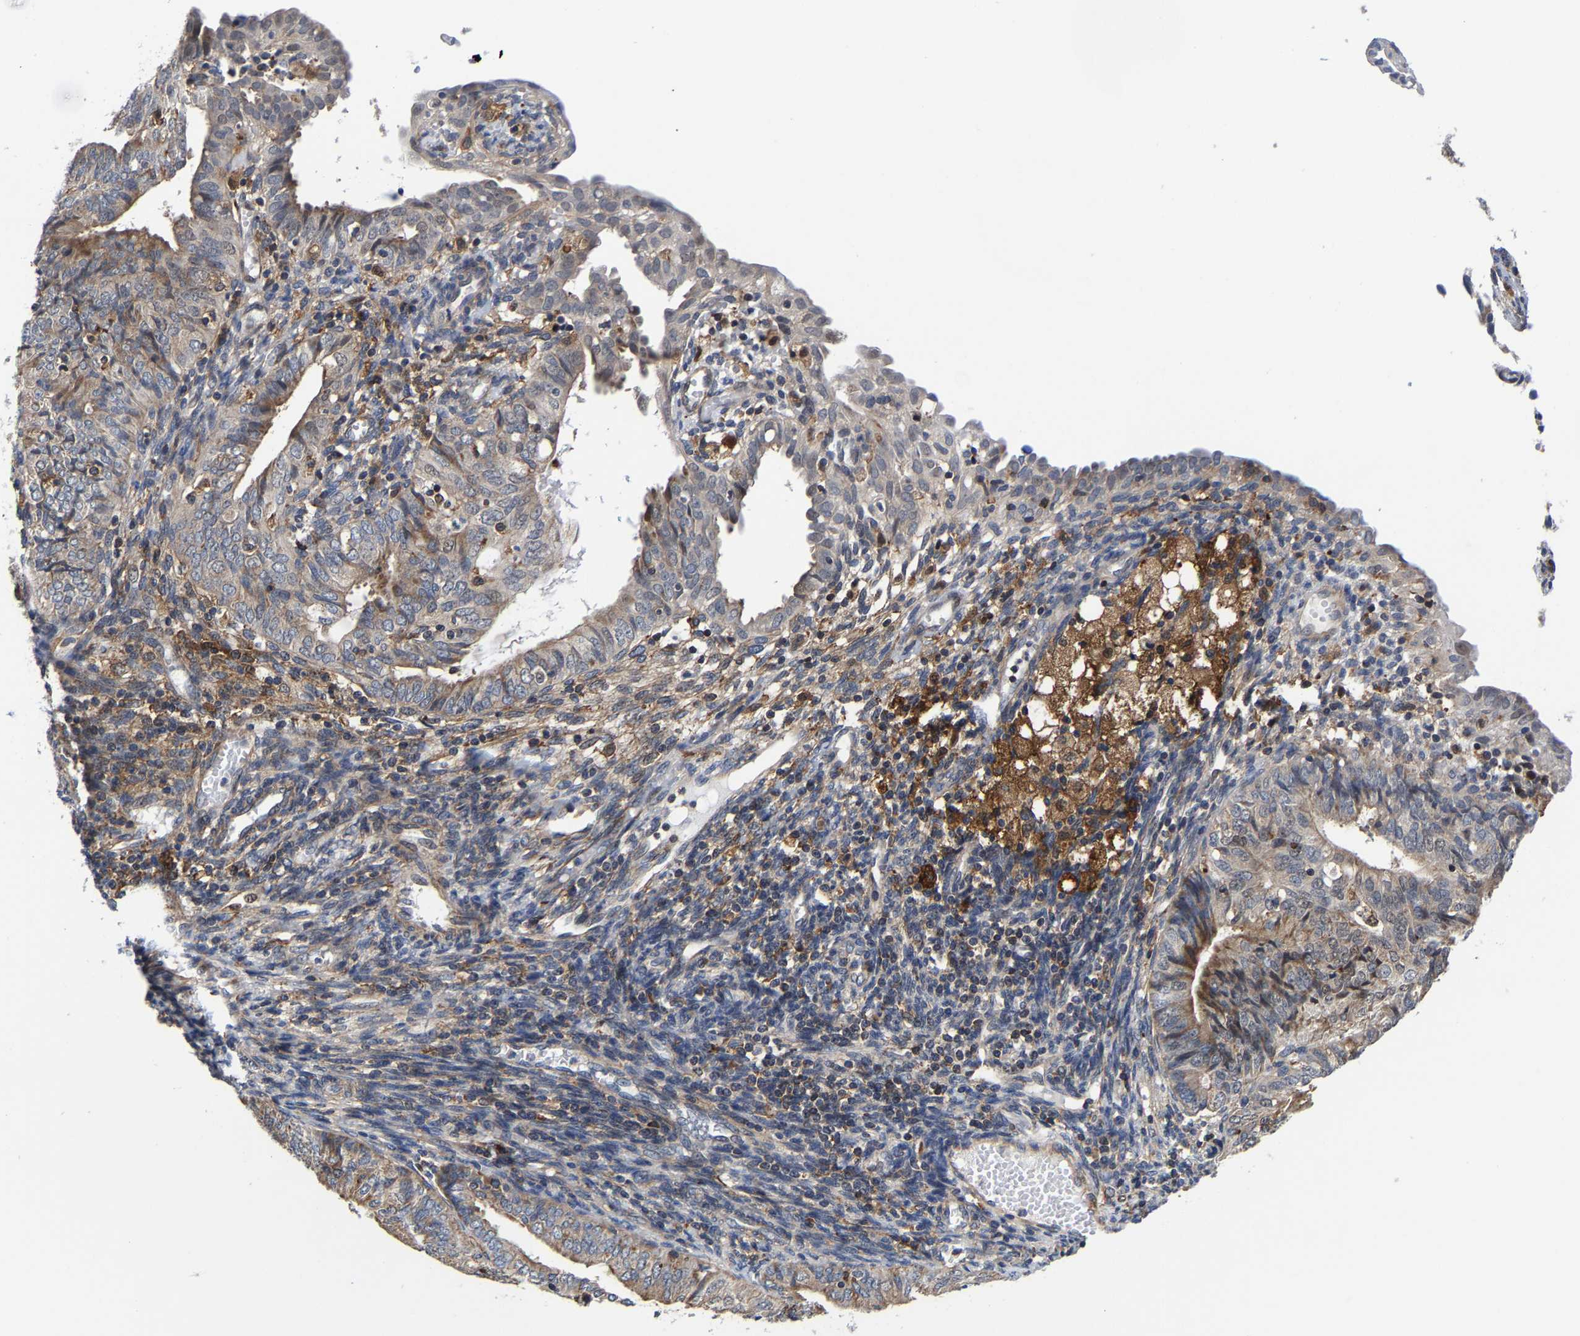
{"staining": {"intensity": "moderate", "quantity": ">75%", "location": "cytoplasmic/membranous"}, "tissue": "endometrial cancer", "cell_type": "Tumor cells", "image_type": "cancer", "snomed": [{"axis": "morphology", "description": "Adenocarcinoma, NOS"}, {"axis": "topography", "description": "Endometrium"}], "caption": "Immunohistochemistry (IHC) histopathology image of endometrial cancer stained for a protein (brown), which demonstrates medium levels of moderate cytoplasmic/membranous staining in about >75% of tumor cells.", "gene": "PFKFB3", "patient": {"sex": "female", "age": 58}}